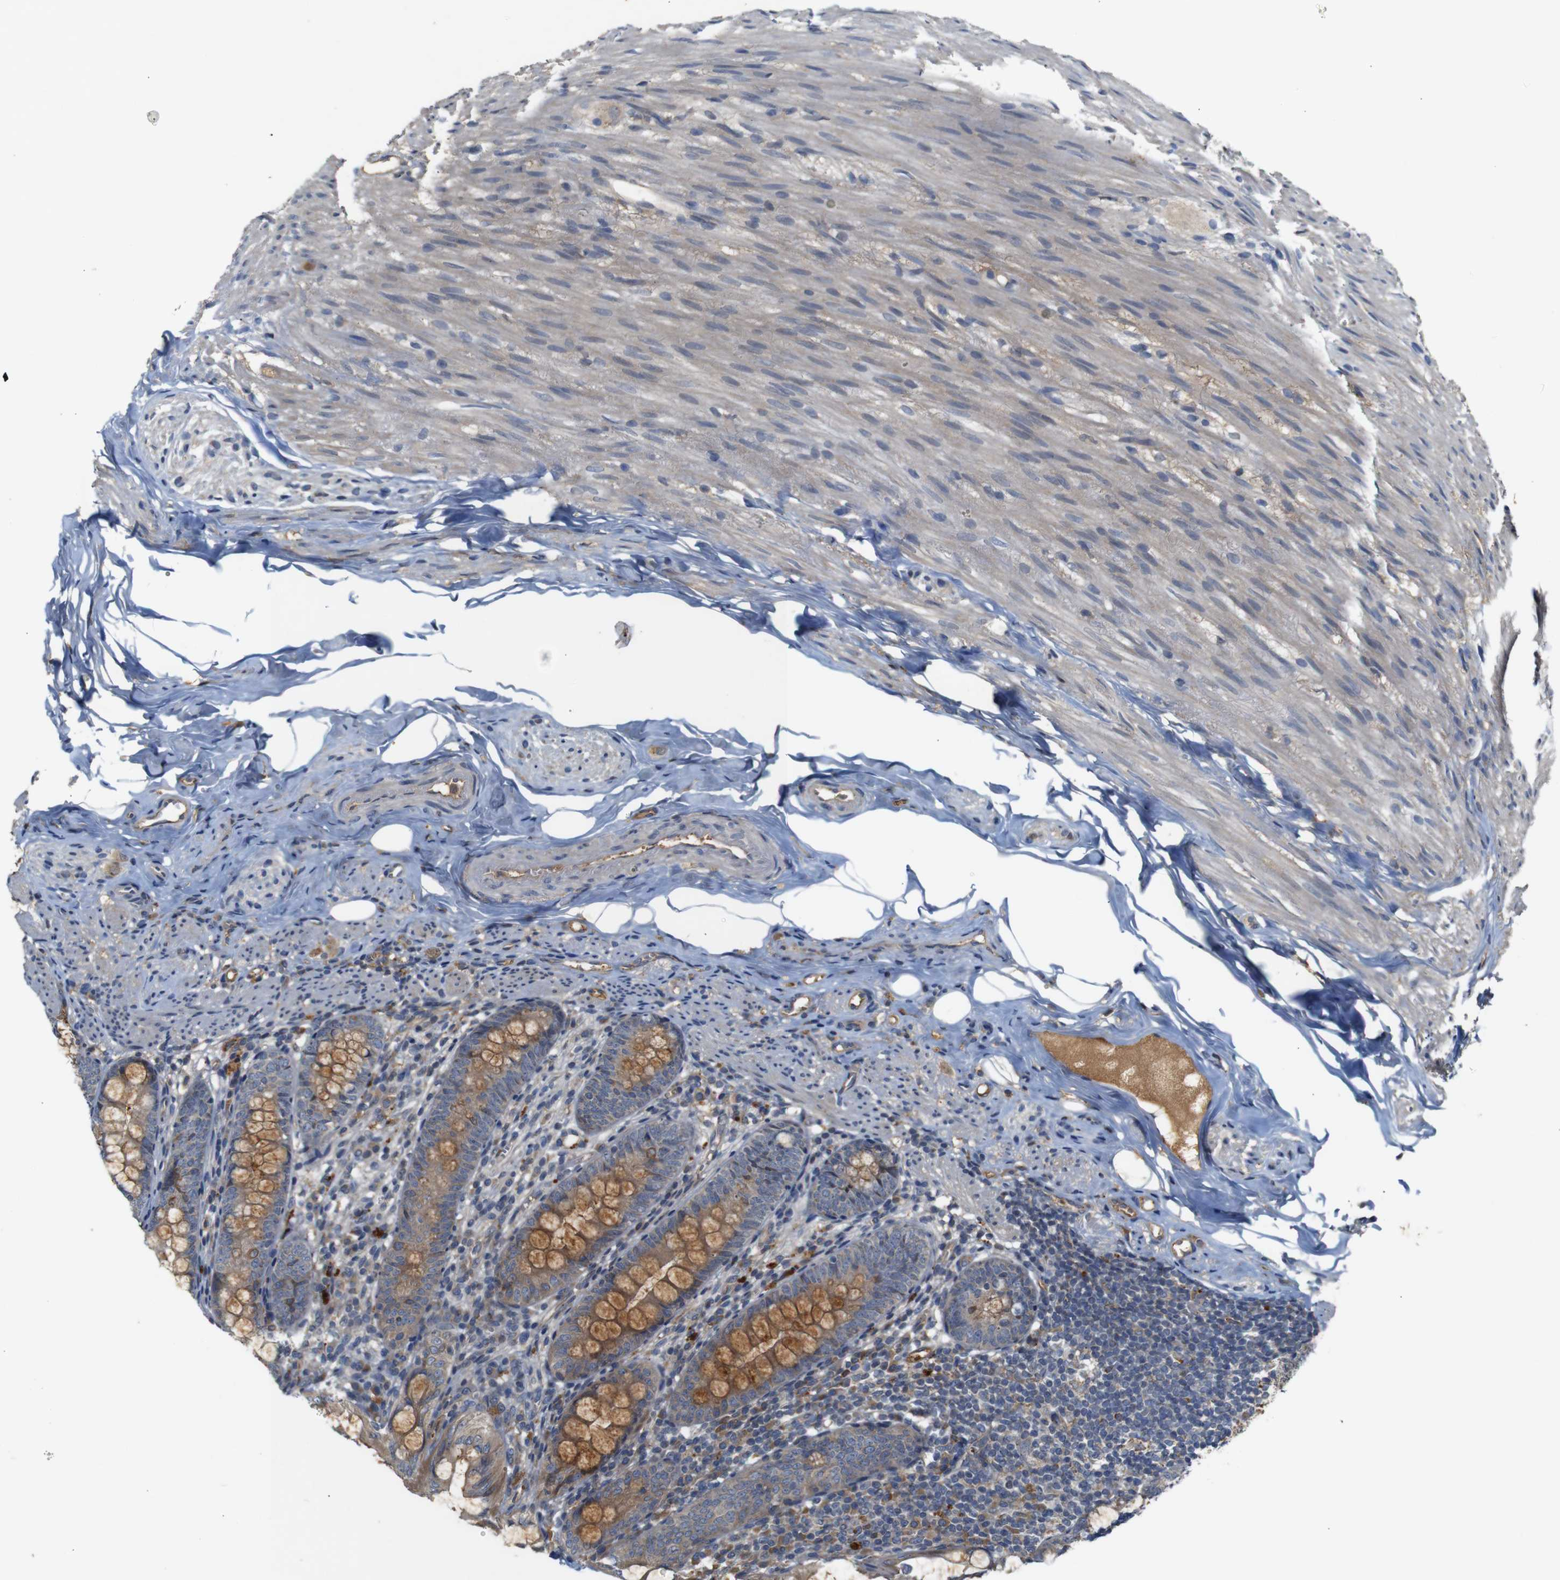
{"staining": {"intensity": "strong", "quantity": ">75%", "location": "cytoplasmic/membranous"}, "tissue": "appendix", "cell_type": "Glandular cells", "image_type": "normal", "snomed": [{"axis": "morphology", "description": "Normal tissue, NOS"}, {"axis": "topography", "description": "Appendix"}], "caption": "Protein staining of benign appendix demonstrates strong cytoplasmic/membranous staining in approximately >75% of glandular cells.", "gene": "PTPN1", "patient": {"sex": "female", "age": 77}}